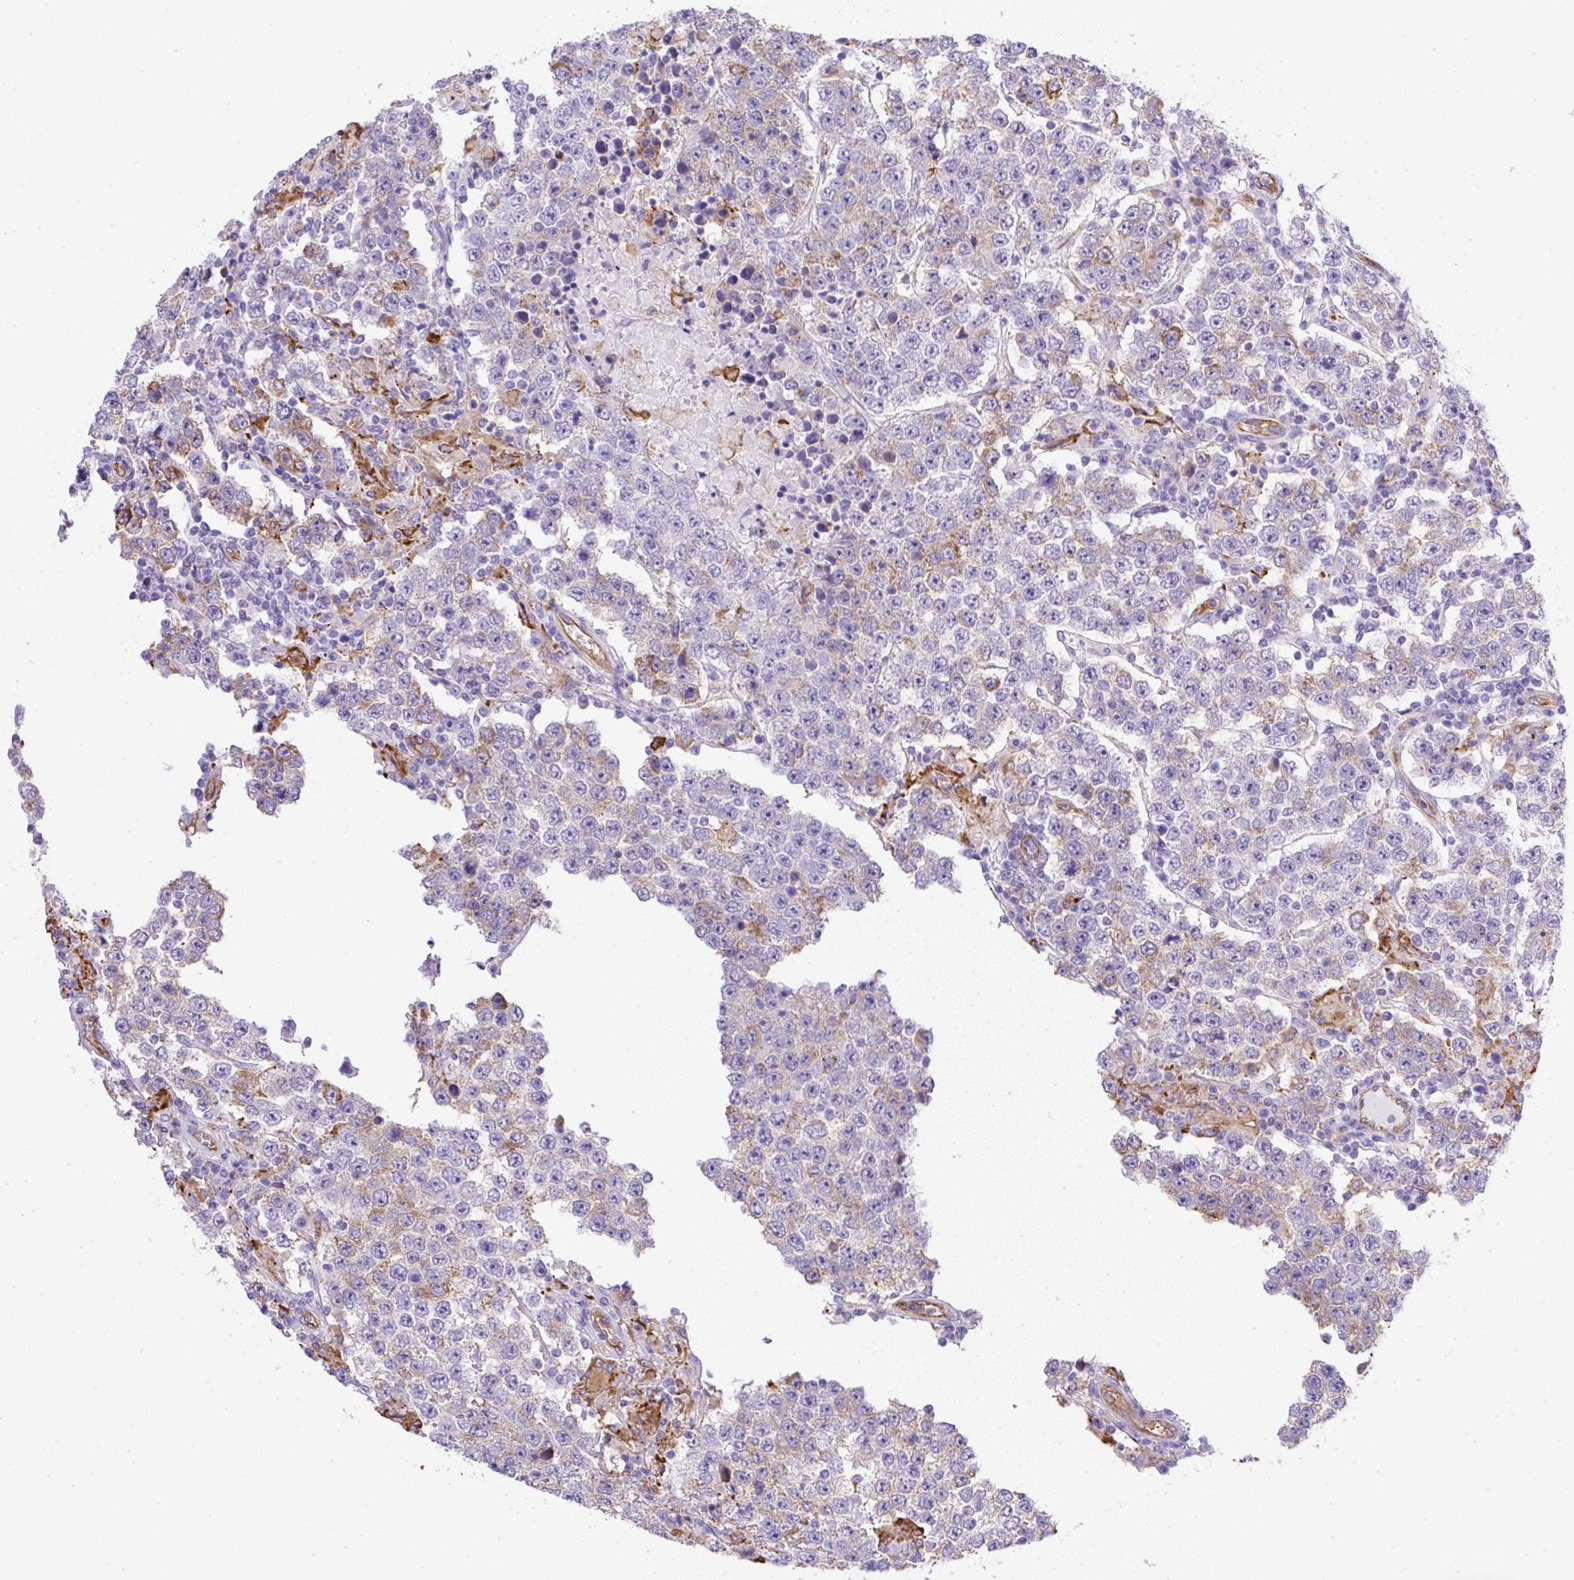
{"staining": {"intensity": "negative", "quantity": "none", "location": "none"}, "tissue": "testis cancer", "cell_type": "Tumor cells", "image_type": "cancer", "snomed": [{"axis": "morphology", "description": "Normal tissue, NOS"}, {"axis": "morphology", "description": "Urothelial carcinoma, High grade"}, {"axis": "morphology", "description": "Seminoma, NOS"}, {"axis": "morphology", "description": "Carcinoma, Embryonal, NOS"}, {"axis": "topography", "description": "Urinary bladder"}, {"axis": "topography", "description": "Testis"}], "caption": "DAB (3,3'-diaminobenzidine) immunohistochemical staining of human testis seminoma demonstrates no significant expression in tumor cells.", "gene": "MAGEB5", "patient": {"sex": "male", "age": 41}}